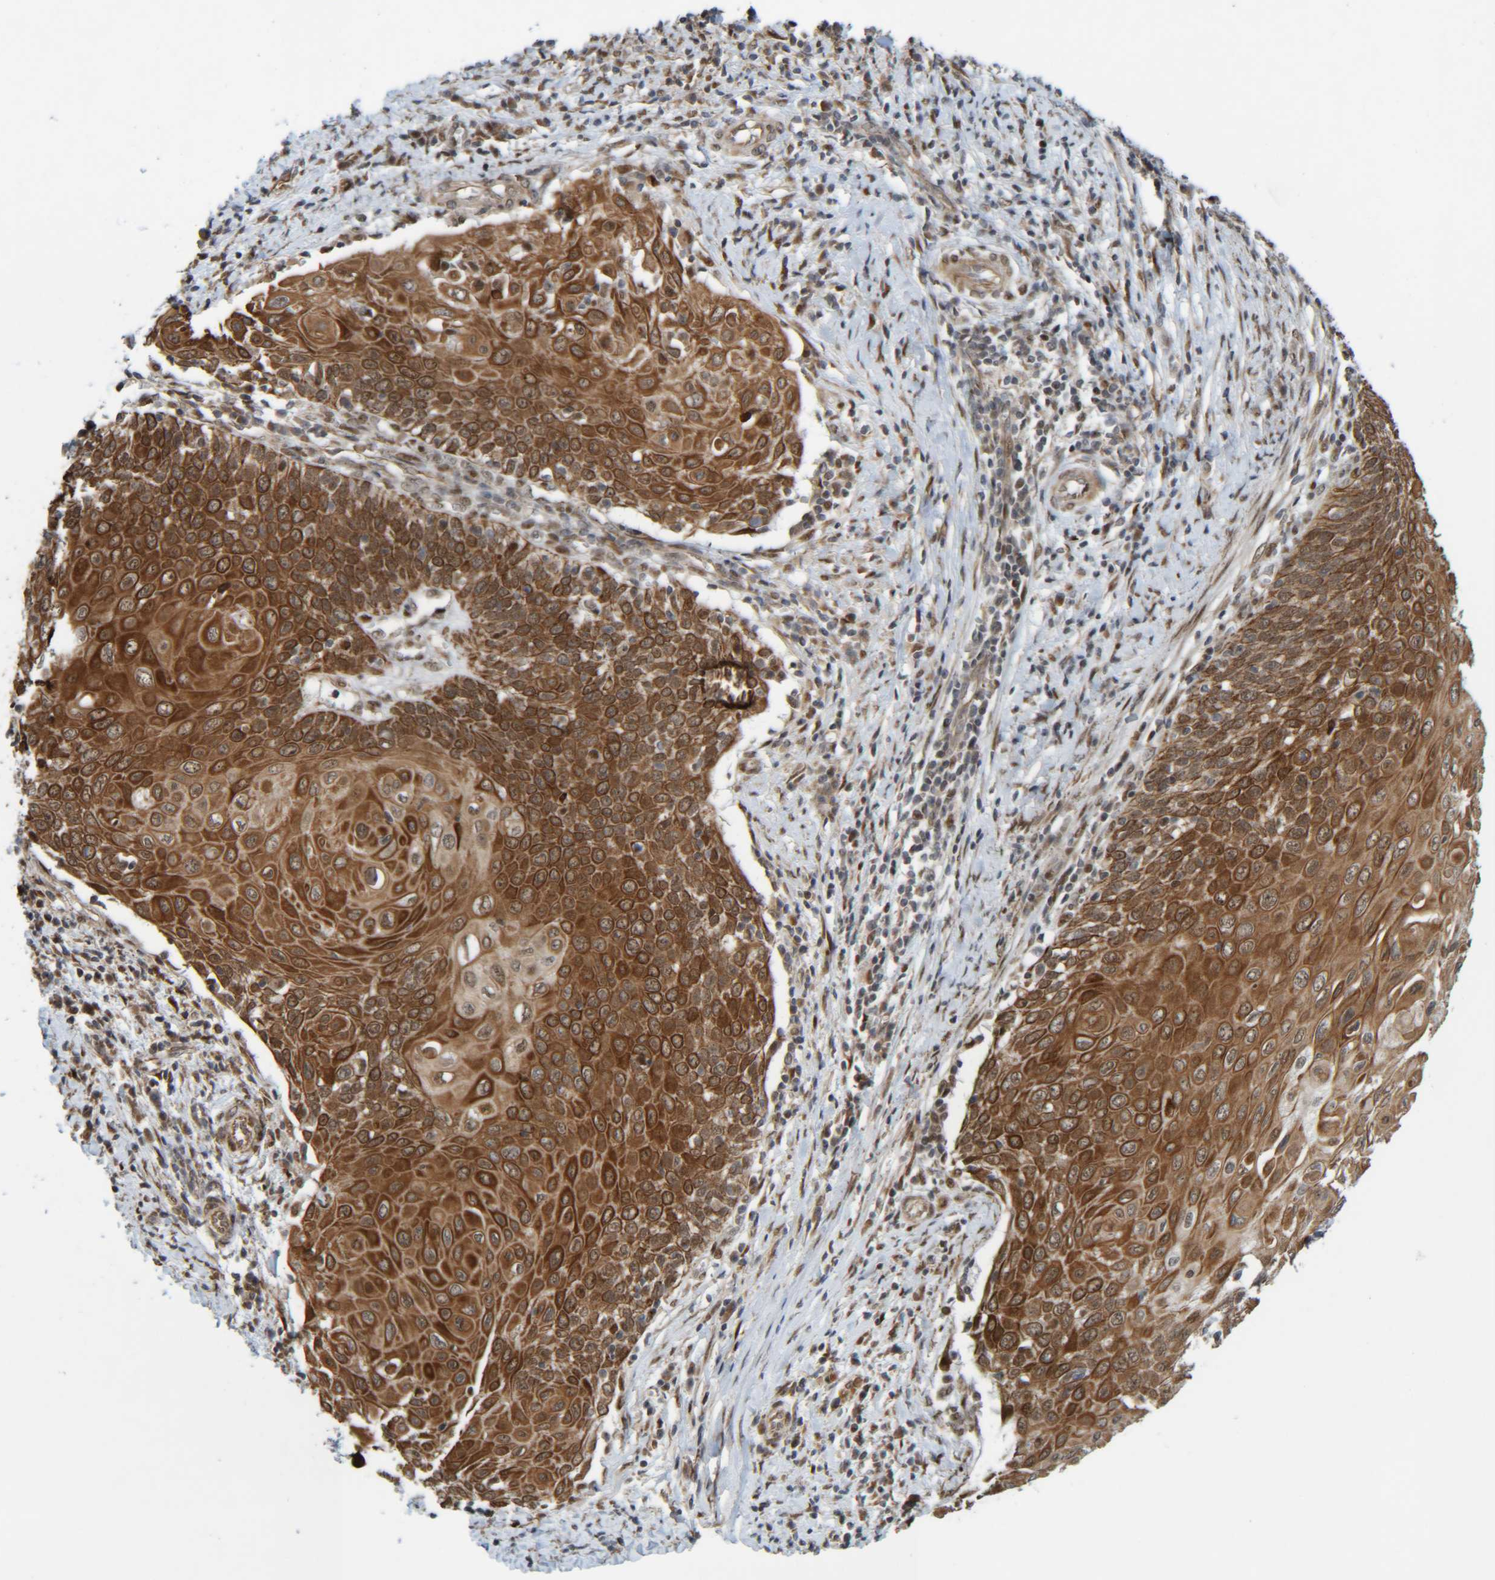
{"staining": {"intensity": "strong", "quantity": ">75%", "location": "cytoplasmic/membranous"}, "tissue": "cervical cancer", "cell_type": "Tumor cells", "image_type": "cancer", "snomed": [{"axis": "morphology", "description": "Squamous cell carcinoma, NOS"}, {"axis": "topography", "description": "Cervix"}], "caption": "Cervical cancer stained for a protein exhibits strong cytoplasmic/membranous positivity in tumor cells.", "gene": "CCDC57", "patient": {"sex": "female", "age": 39}}